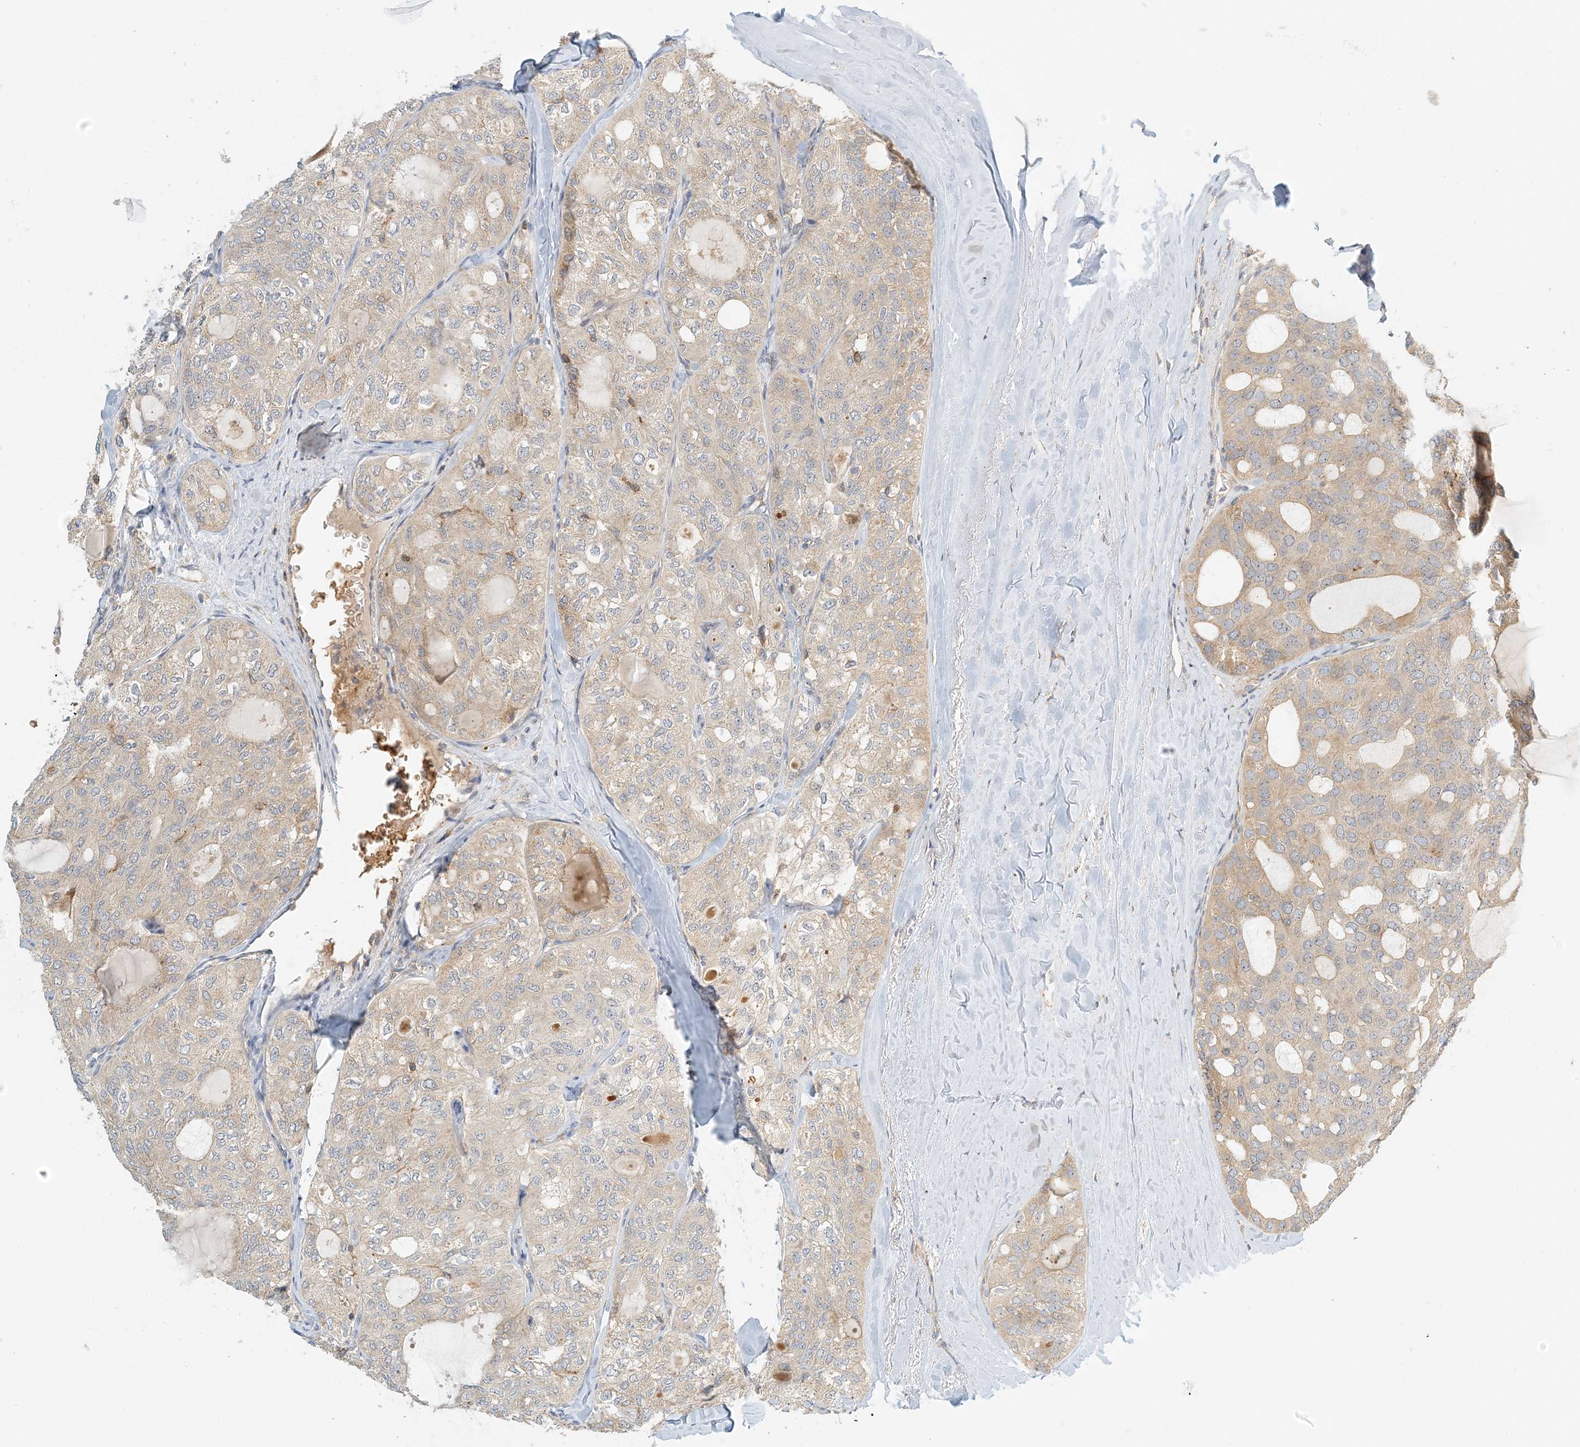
{"staining": {"intensity": "weak", "quantity": "25%-75%", "location": "cytoplasmic/membranous"}, "tissue": "thyroid cancer", "cell_type": "Tumor cells", "image_type": "cancer", "snomed": [{"axis": "morphology", "description": "Follicular adenoma carcinoma, NOS"}, {"axis": "topography", "description": "Thyroid gland"}], "caption": "IHC photomicrograph of human thyroid follicular adenoma carcinoma stained for a protein (brown), which shows low levels of weak cytoplasmic/membranous staining in approximately 25%-75% of tumor cells.", "gene": "COLEC11", "patient": {"sex": "male", "age": 75}}